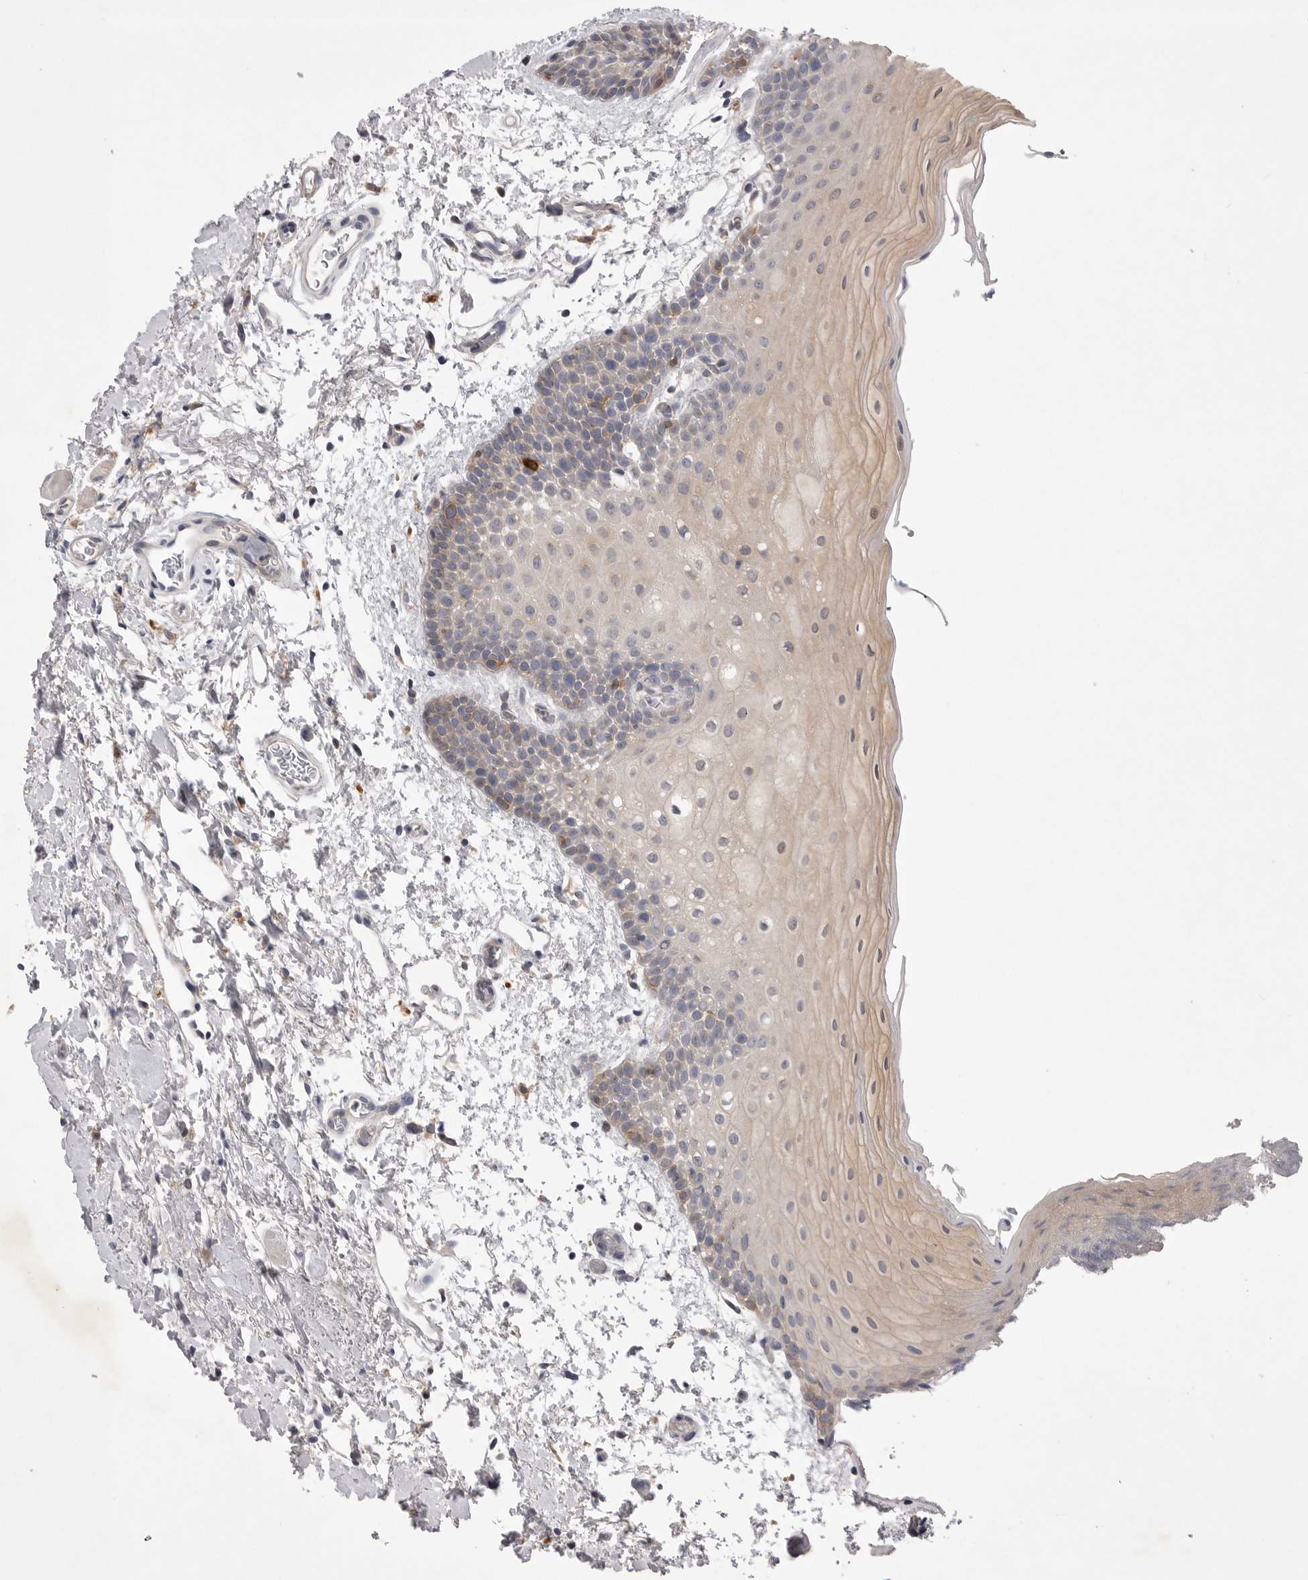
{"staining": {"intensity": "weak", "quantity": "25%-75%", "location": "cytoplasmic/membranous"}, "tissue": "oral mucosa", "cell_type": "Squamous epithelial cells", "image_type": "normal", "snomed": [{"axis": "morphology", "description": "Normal tissue, NOS"}, {"axis": "topography", "description": "Oral tissue"}], "caption": "Benign oral mucosa displays weak cytoplasmic/membranous positivity in about 25%-75% of squamous epithelial cells Nuclei are stained in blue..", "gene": "VAC14", "patient": {"sex": "male", "age": 62}}